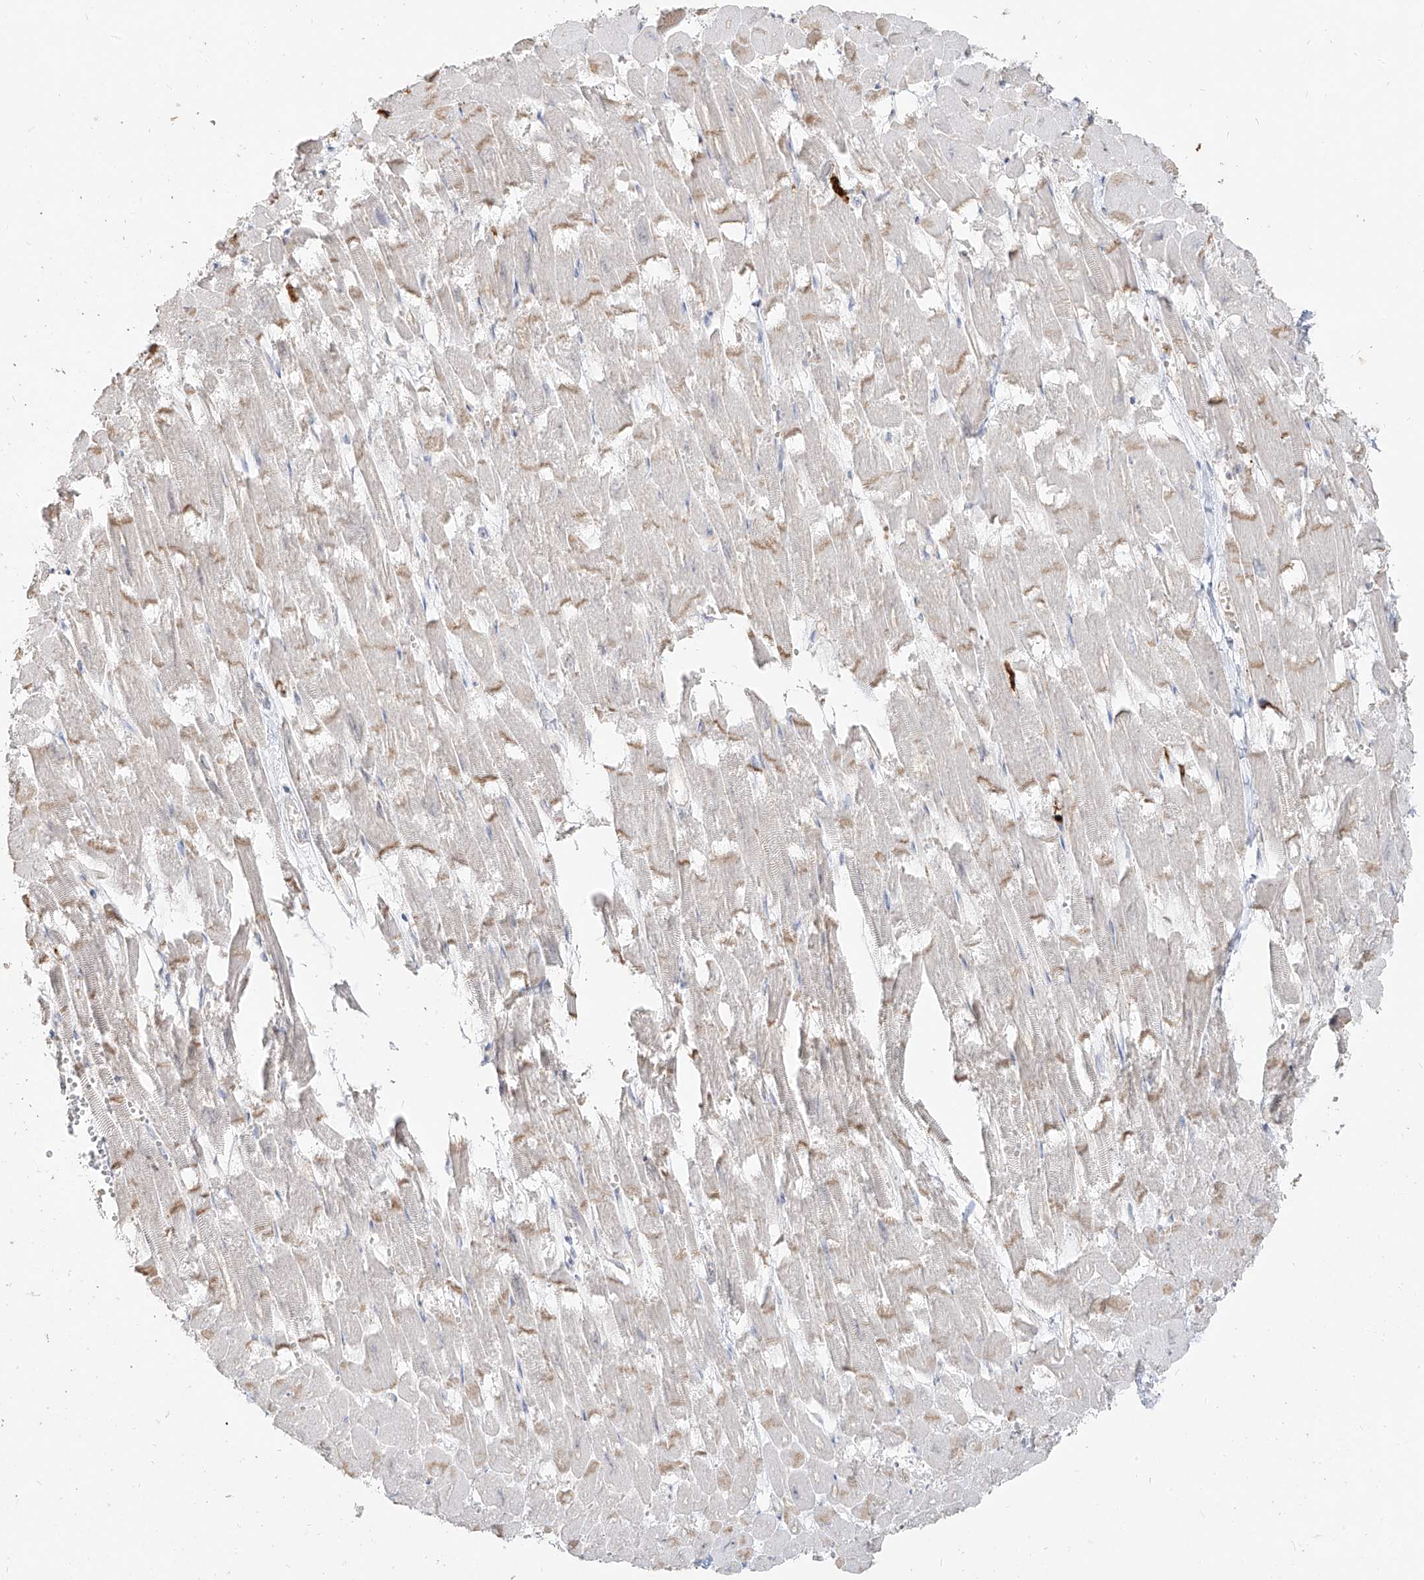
{"staining": {"intensity": "weak", "quantity": "25%-75%", "location": "cytoplasmic/membranous"}, "tissue": "heart muscle", "cell_type": "Cardiomyocytes", "image_type": "normal", "snomed": [{"axis": "morphology", "description": "Normal tissue, NOS"}, {"axis": "topography", "description": "Heart"}], "caption": "Immunohistochemical staining of unremarkable heart muscle demonstrates weak cytoplasmic/membranous protein positivity in about 25%-75% of cardiomyocytes.", "gene": "ZNF227", "patient": {"sex": "male", "age": 54}}